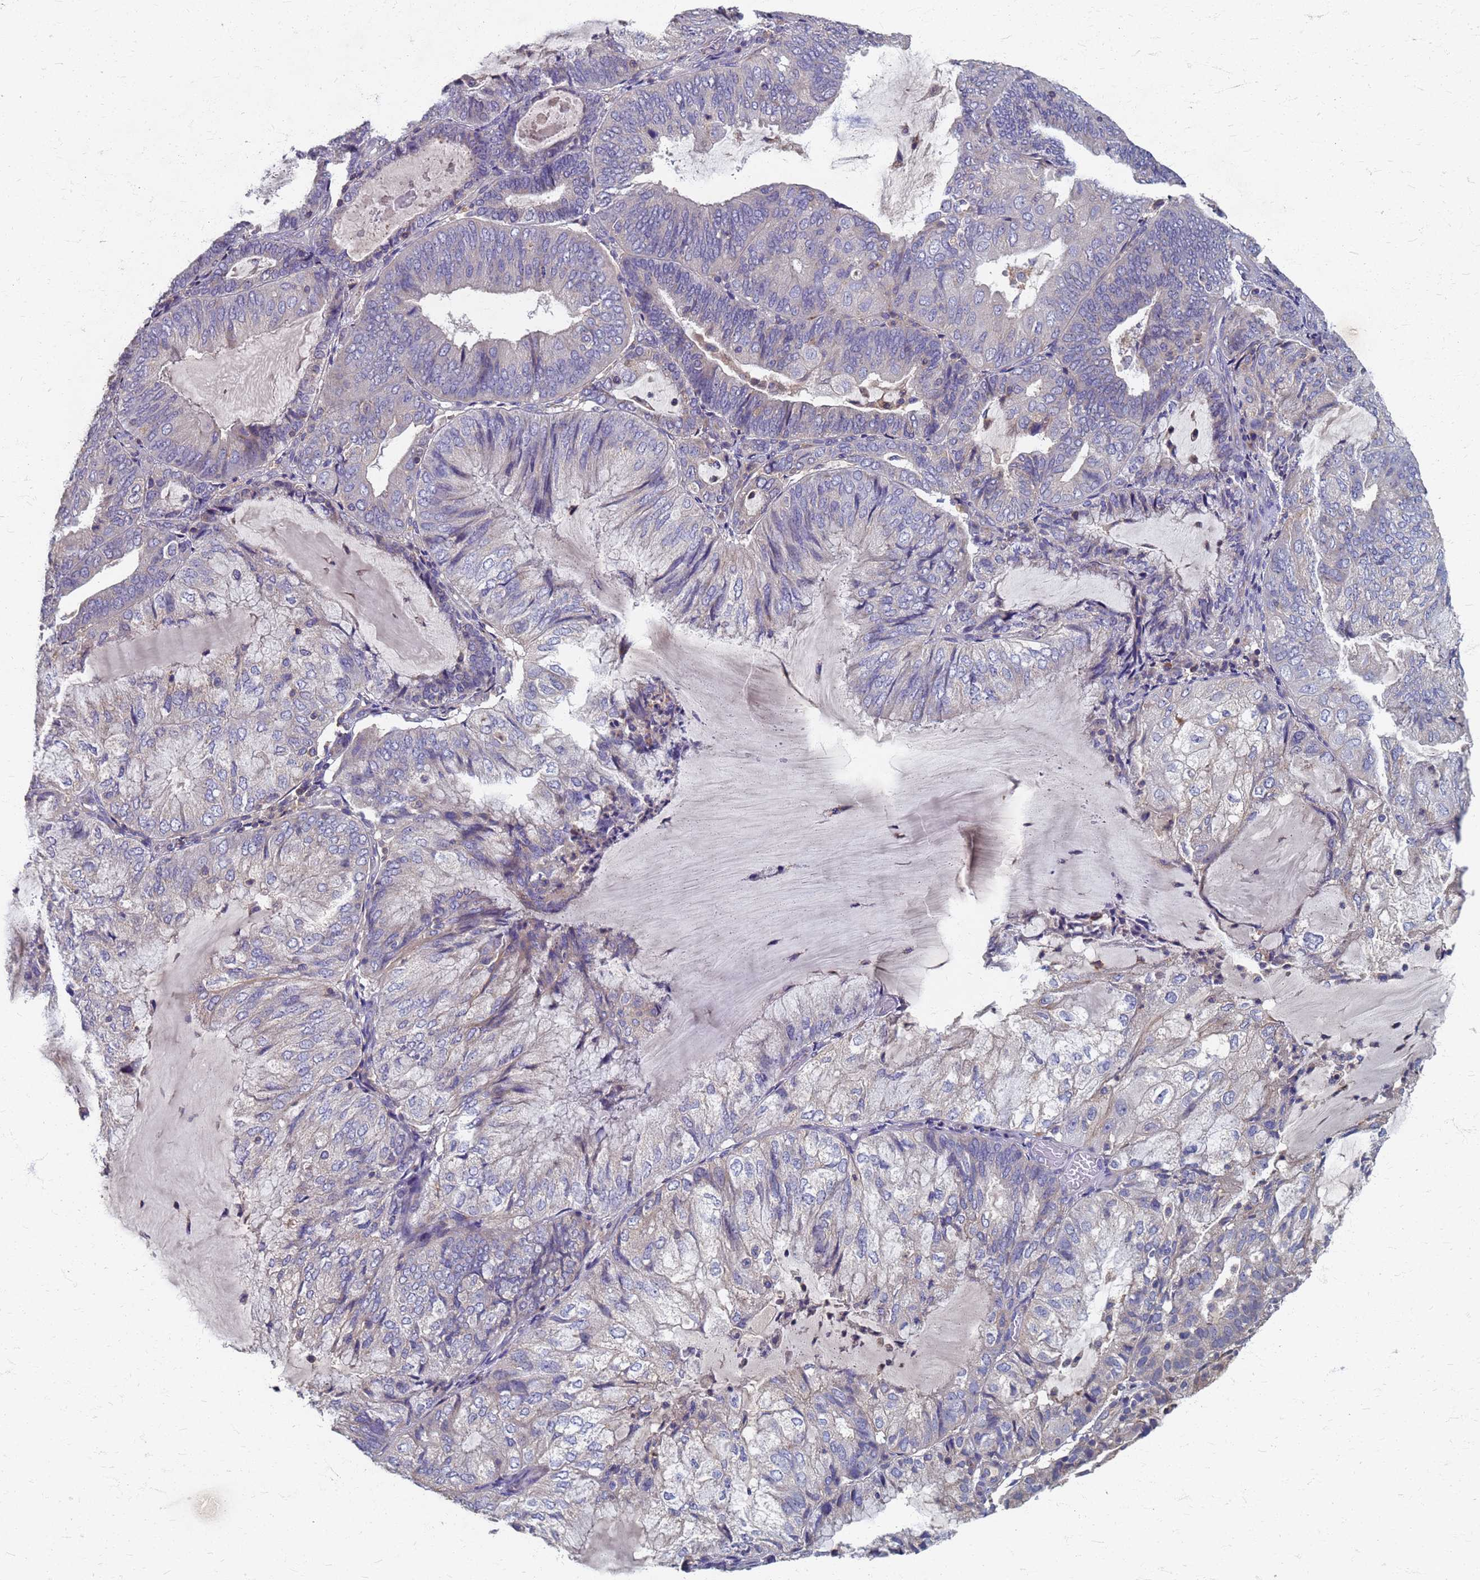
{"staining": {"intensity": "negative", "quantity": "none", "location": "none"}, "tissue": "endometrial cancer", "cell_type": "Tumor cells", "image_type": "cancer", "snomed": [{"axis": "morphology", "description": "Adenocarcinoma, NOS"}, {"axis": "topography", "description": "Endometrium"}], "caption": "Immunohistochemistry micrograph of adenocarcinoma (endometrial) stained for a protein (brown), which displays no positivity in tumor cells.", "gene": "KRCC1", "patient": {"sex": "female", "age": 81}}